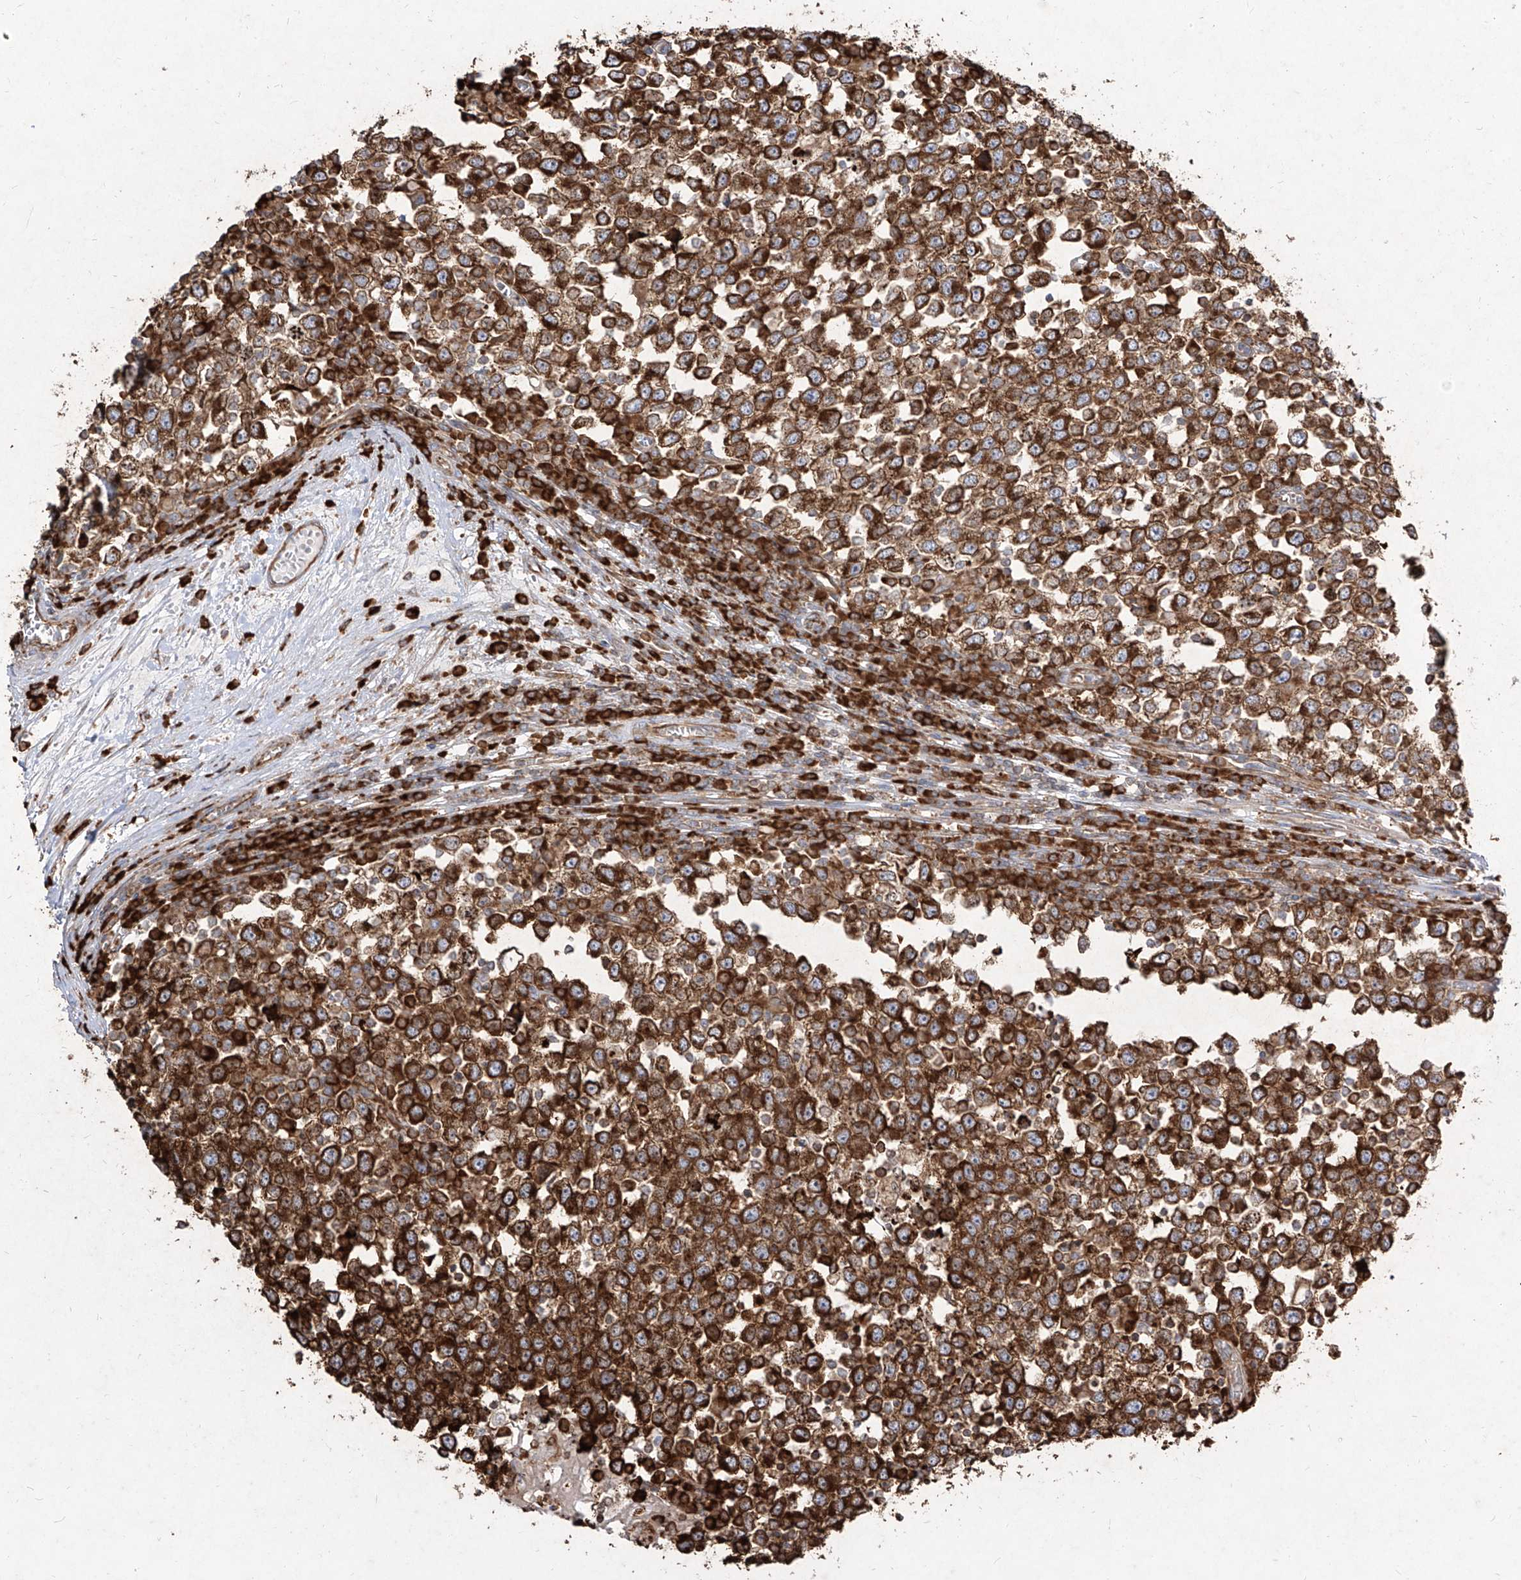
{"staining": {"intensity": "strong", "quantity": ">75%", "location": "cytoplasmic/membranous"}, "tissue": "testis cancer", "cell_type": "Tumor cells", "image_type": "cancer", "snomed": [{"axis": "morphology", "description": "Seminoma, NOS"}, {"axis": "topography", "description": "Testis"}], "caption": "Human testis cancer stained for a protein (brown) shows strong cytoplasmic/membranous positive expression in approximately >75% of tumor cells.", "gene": "RPS25", "patient": {"sex": "male", "age": 65}}